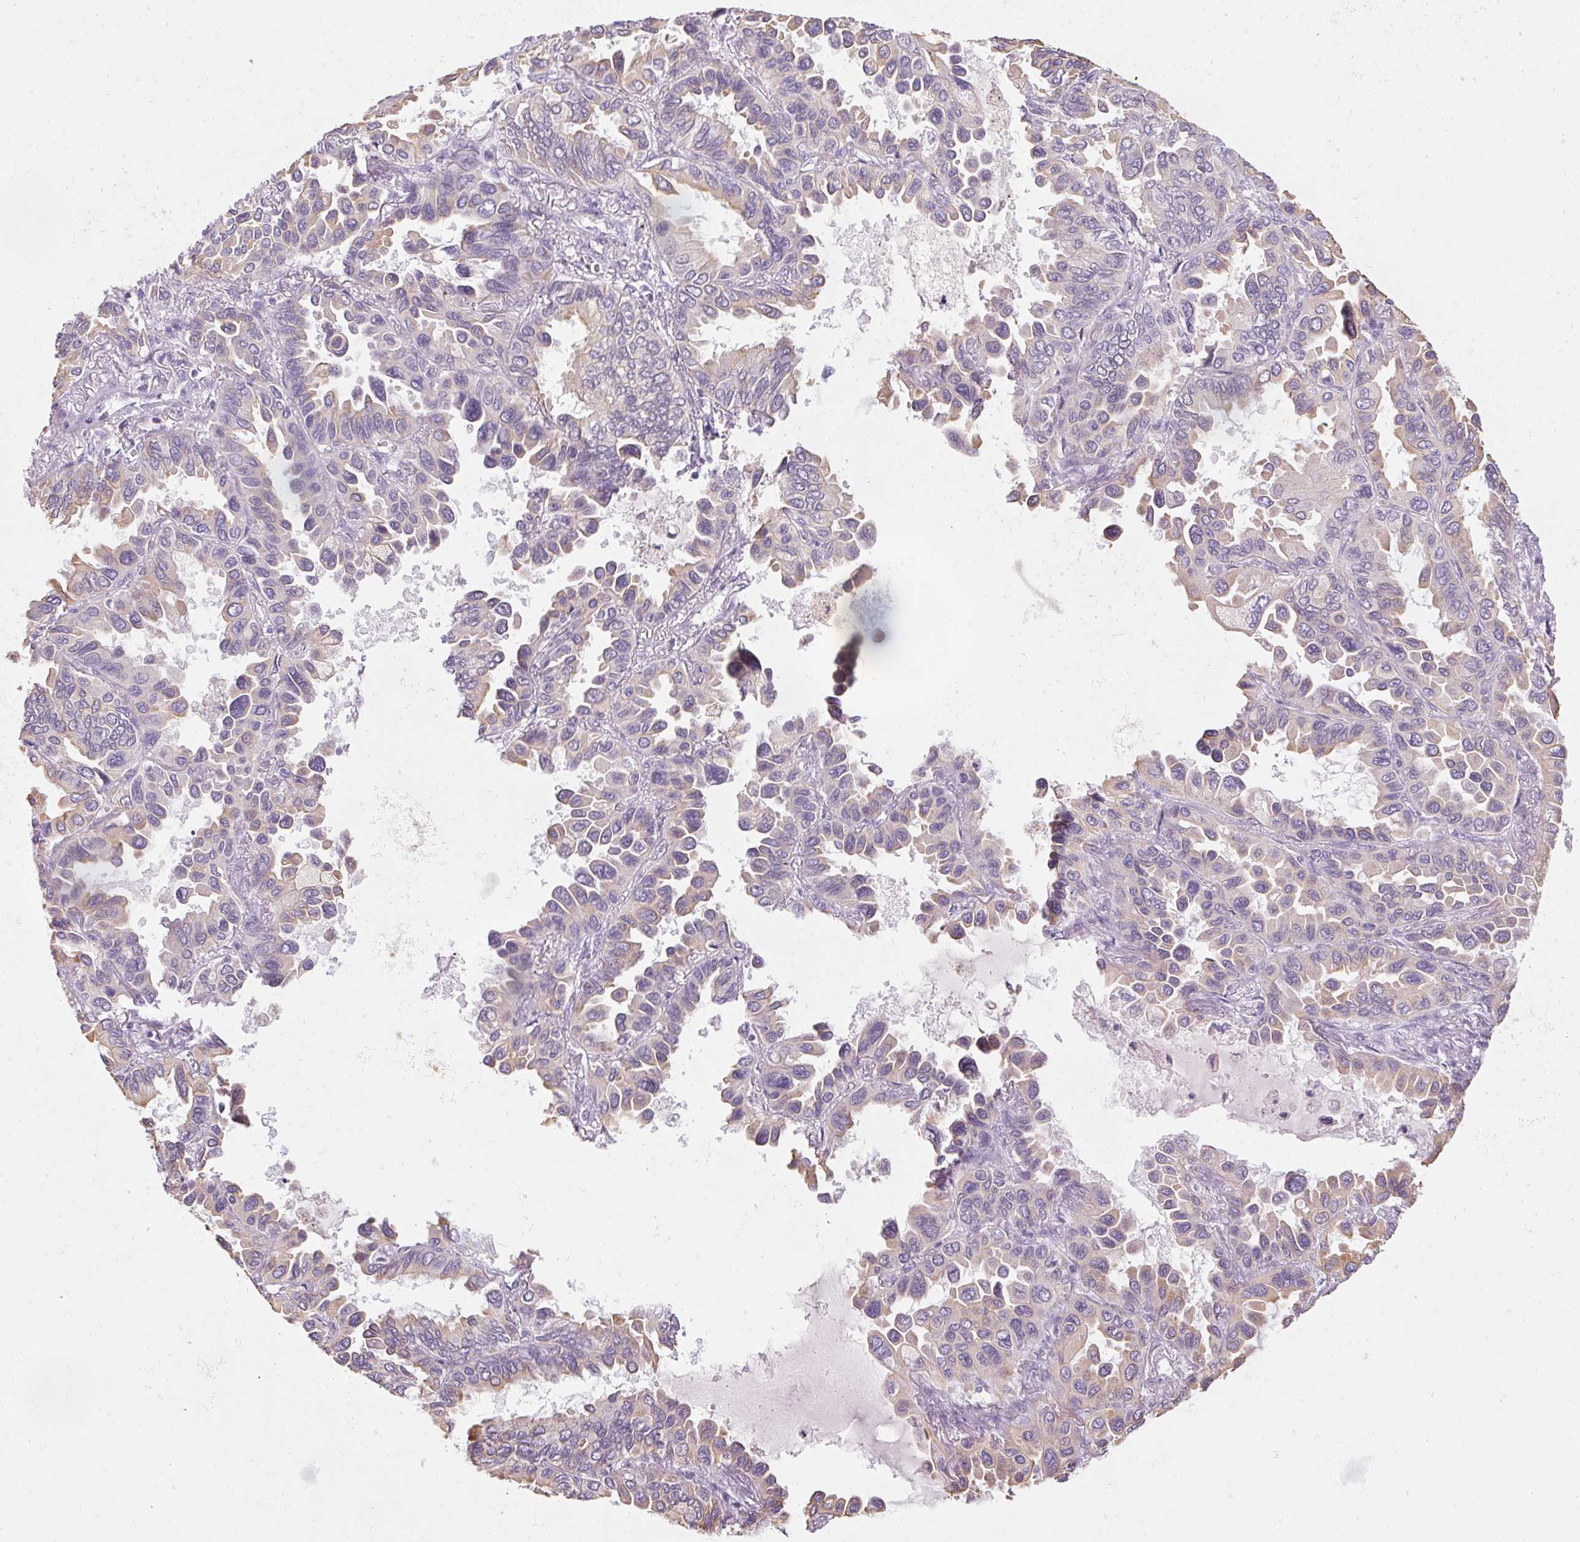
{"staining": {"intensity": "weak", "quantity": "<25%", "location": "cytoplasmic/membranous"}, "tissue": "lung cancer", "cell_type": "Tumor cells", "image_type": "cancer", "snomed": [{"axis": "morphology", "description": "Adenocarcinoma, NOS"}, {"axis": "topography", "description": "Lung"}], "caption": "The IHC histopathology image has no significant expression in tumor cells of lung adenocarcinoma tissue.", "gene": "RPTN", "patient": {"sex": "male", "age": 64}}